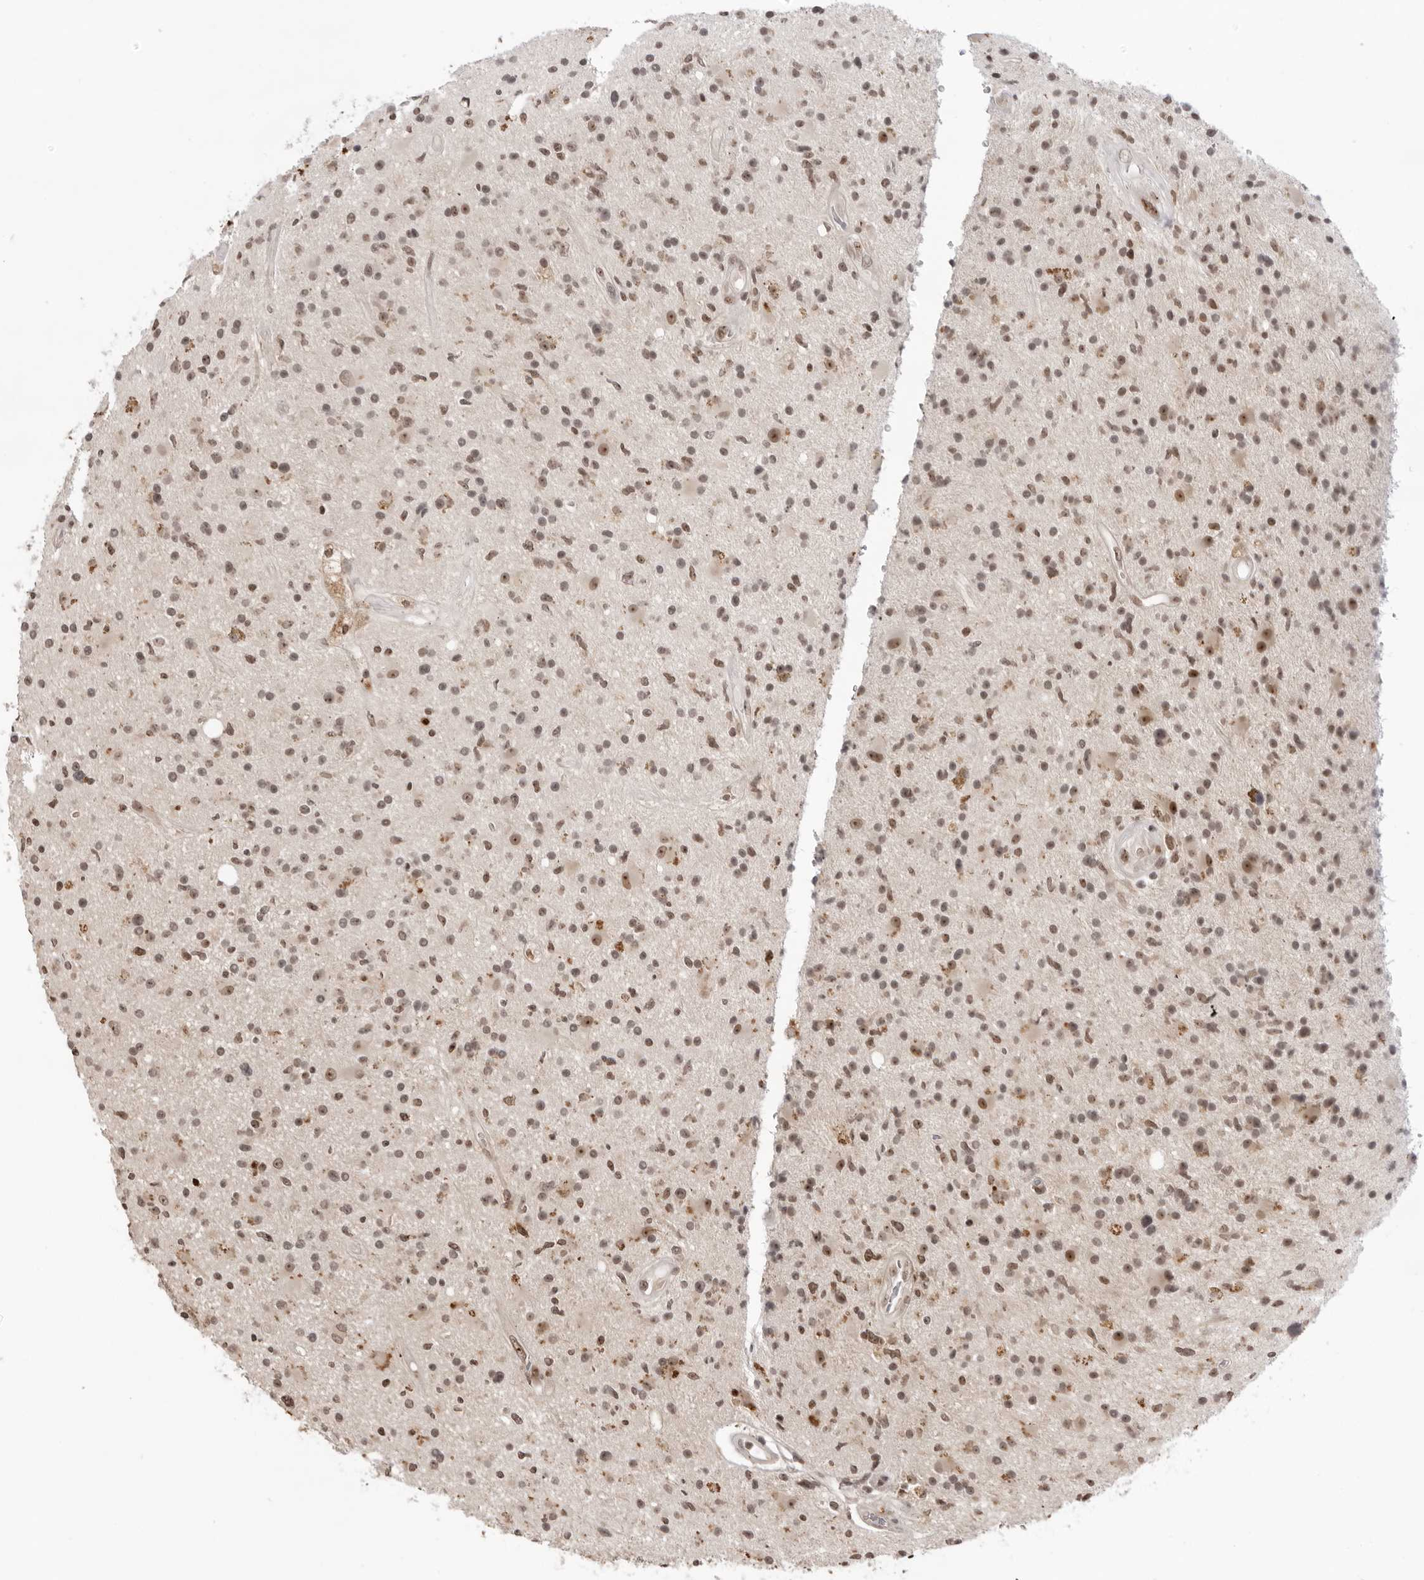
{"staining": {"intensity": "moderate", "quantity": ">75%", "location": "nuclear"}, "tissue": "glioma", "cell_type": "Tumor cells", "image_type": "cancer", "snomed": [{"axis": "morphology", "description": "Glioma, malignant, High grade"}, {"axis": "topography", "description": "Brain"}], "caption": "Human glioma stained for a protein (brown) exhibits moderate nuclear positive positivity in approximately >75% of tumor cells.", "gene": "EXOSC10", "patient": {"sex": "male", "age": 33}}